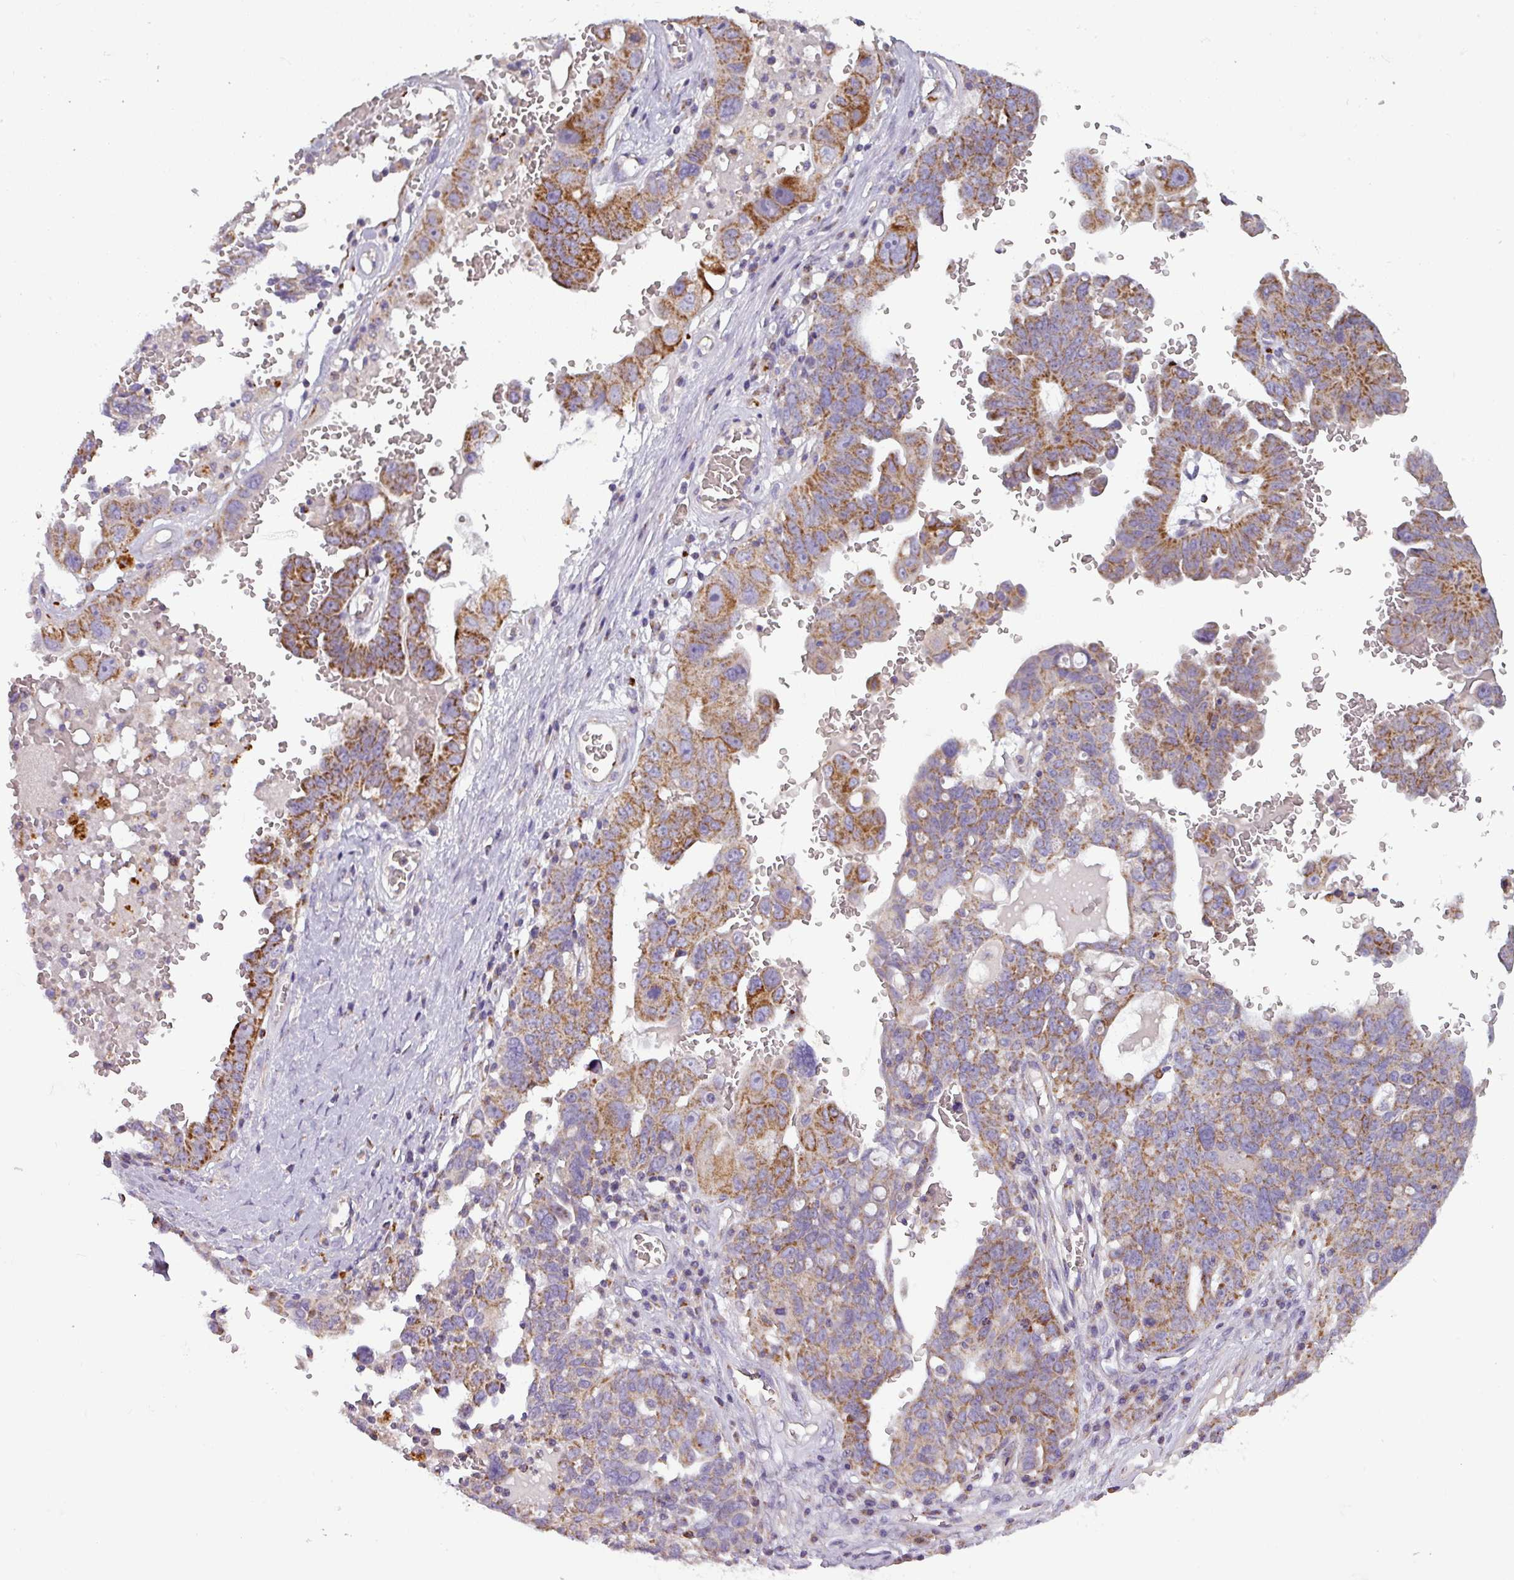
{"staining": {"intensity": "moderate", "quantity": ">75%", "location": "cytoplasmic/membranous"}, "tissue": "ovarian cancer", "cell_type": "Tumor cells", "image_type": "cancer", "snomed": [{"axis": "morphology", "description": "Carcinoma, endometroid"}, {"axis": "topography", "description": "Ovary"}], "caption": "A micrograph showing moderate cytoplasmic/membranous expression in approximately >75% of tumor cells in ovarian endometroid carcinoma, as visualized by brown immunohistochemical staining.", "gene": "PNMA6A", "patient": {"sex": "female", "age": 62}}